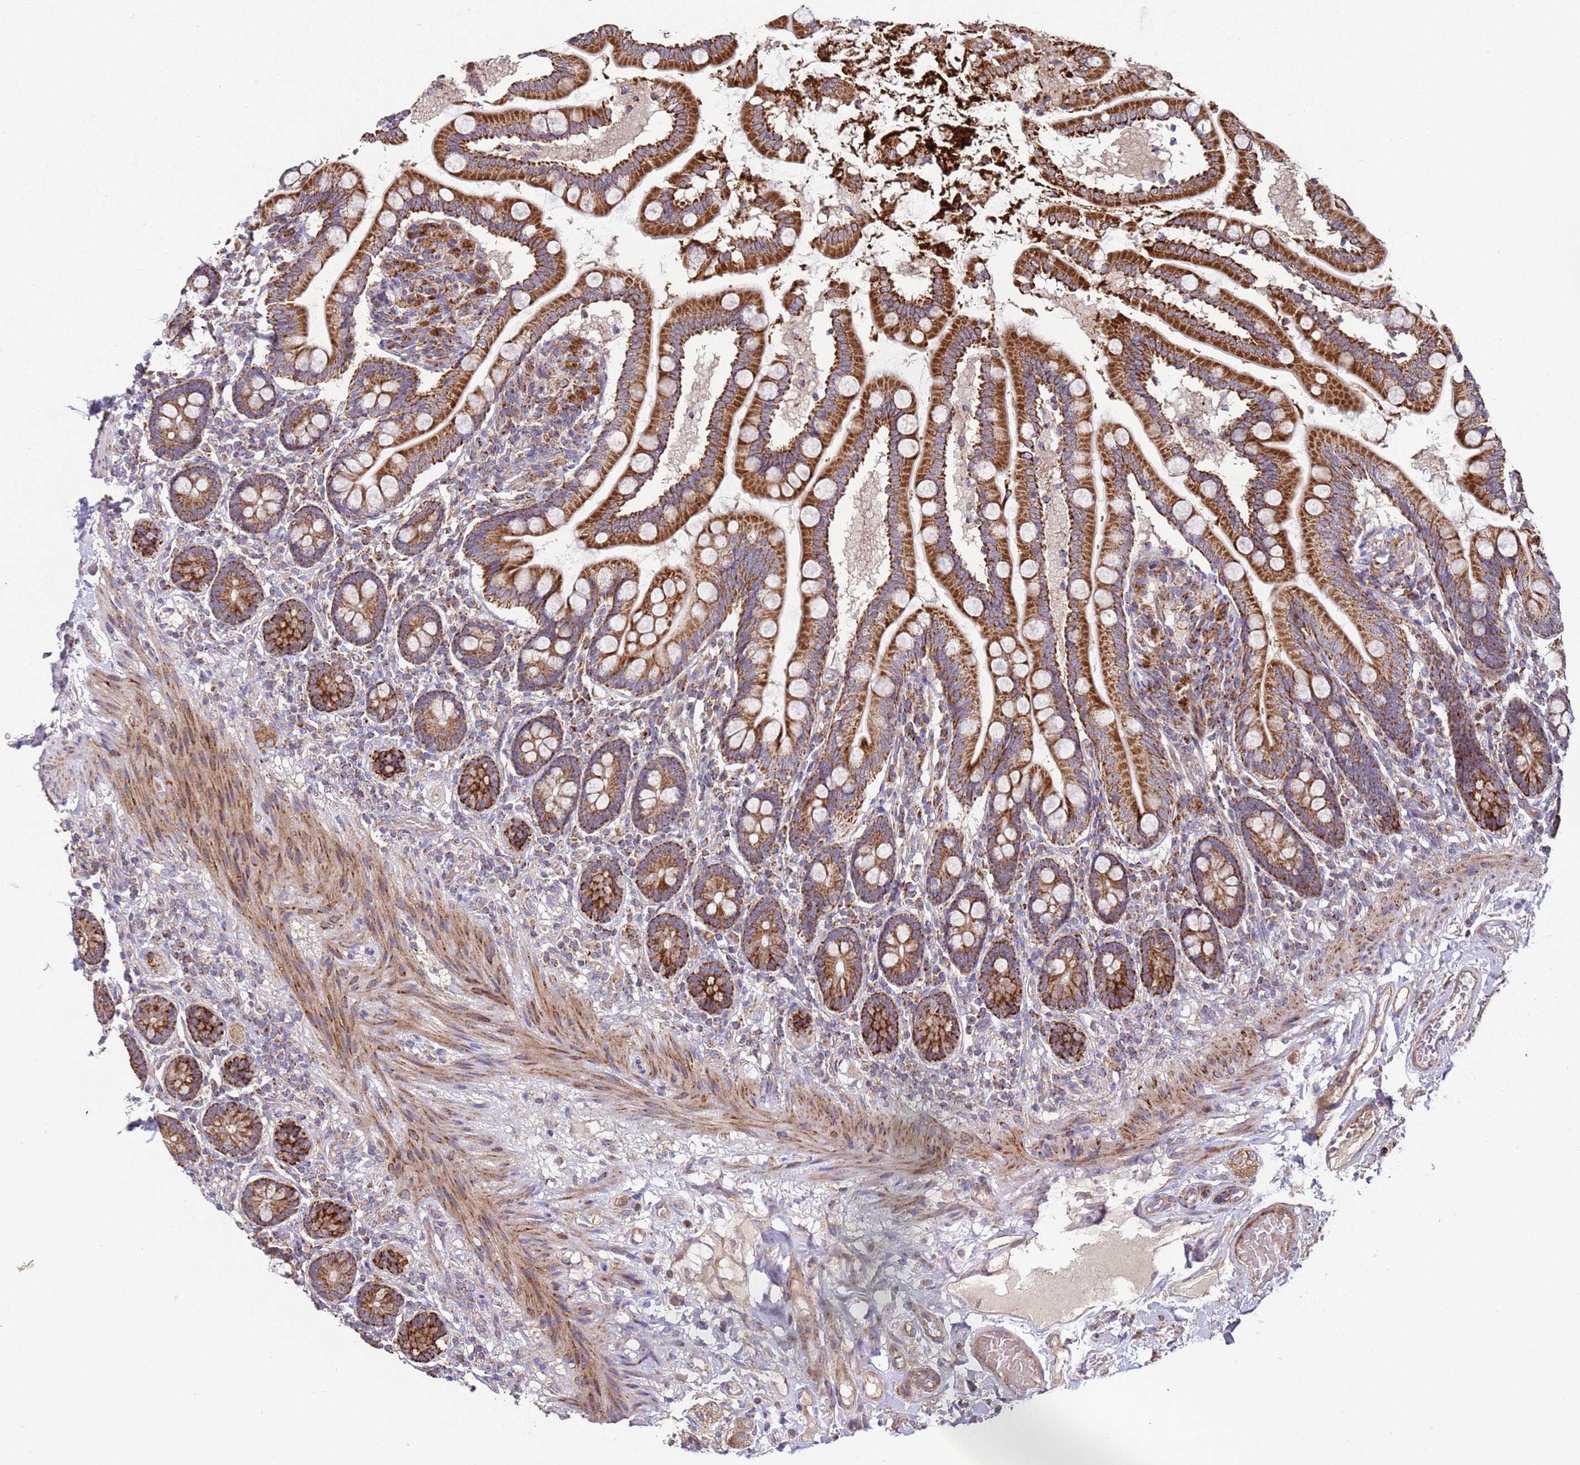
{"staining": {"intensity": "strong", "quantity": ">75%", "location": "cytoplasmic/membranous"}, "tissue": "small intestine", "cell_type": "Glandular cells", "image_type": "normal", "snomed": [{"axis": "morphology", "description": "Normal tissue, NOS"}, {"axis": "topography", "description": "Small intestine"}], "caption": "Small intestine stained for a protein displays strong cytoplasmic/membranous positivity in glandular cells.", "gene": "FBXO33", "patient": {"sex": "female", "age": 64}}